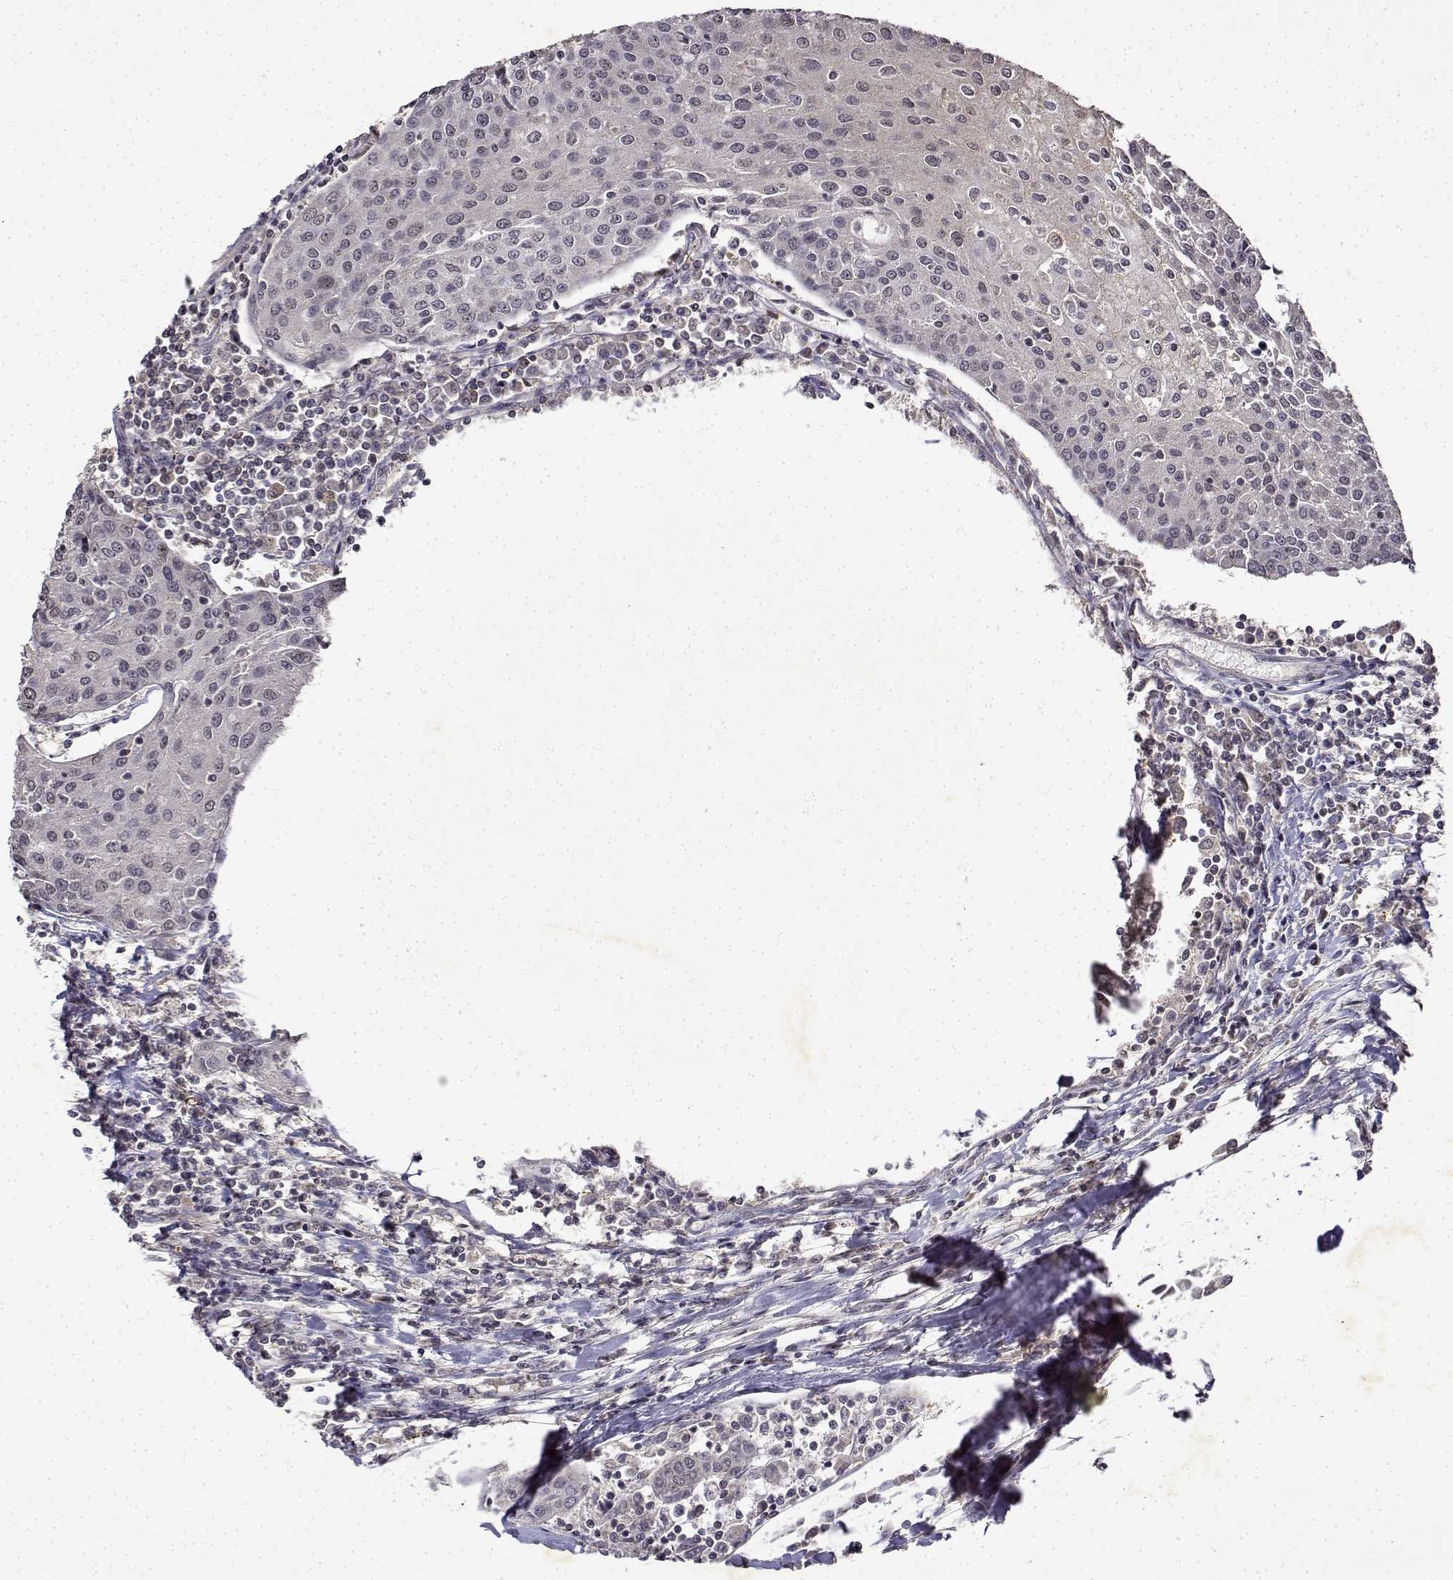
{"staining": {"intensity": "negative", "quantity": "none", "location": "none"}, "tissue": "urothelial cancer", "cell_type": "Tumor cells", "image_type": "cancer", "snomed": [{"axis": "morphology", "description": "Urothelial carcinoma, High grade"}, {"axis": "topography", "description": "Urinary bladder"}], "caption": "Immunohistochemistry of urothelial cancer displays no positivity in tumor cells.", "gene": "BDNF", "patient": {"sex": "female", "age": 85}}